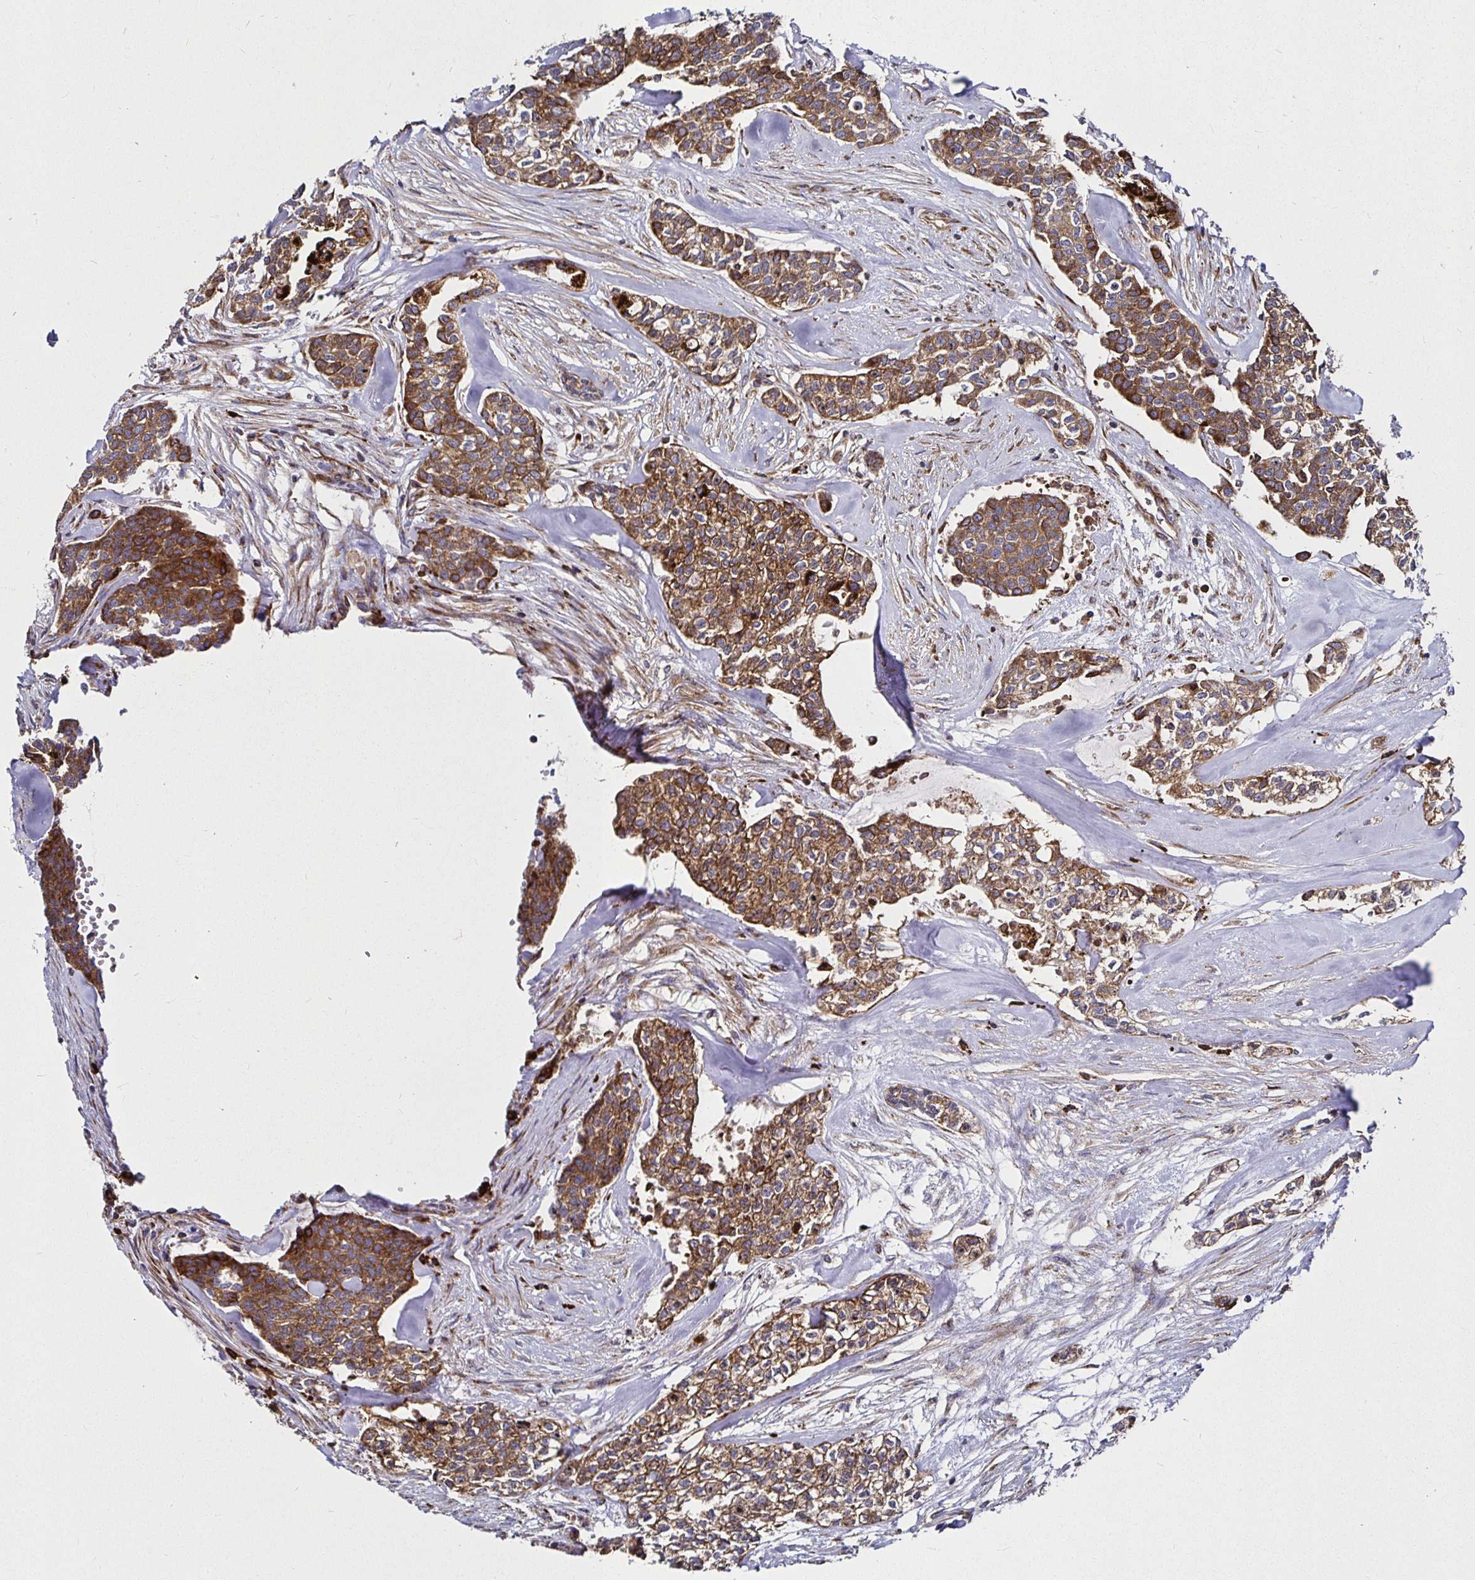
{"staining": {"intensity": "moderate", "quantity": ">75%", "location": "cytoplasmic/membranous"}, "tissue": "head and neck cancer", "cell_type": "Tumor cells", "image_type": "cancer", "snomed": [{"axis": "morphology", "description": "Adenocarcinoma, NOS"}, {"axis": "topography", "description": "Head-Neck"}], "caption": "High-magnification brightfield microscopy of adenocarcinoma (head and neck) stained with DAB (3,3'-diaminobenzidine) (brown) and counterstained with hematoxylin (blue). tumor cells exhibit moderate cytoplasmic/membranous staining is identified in about>75% of cells.", "gene": "SMYD3", "patient": {"sex": "male", "age": 81}}